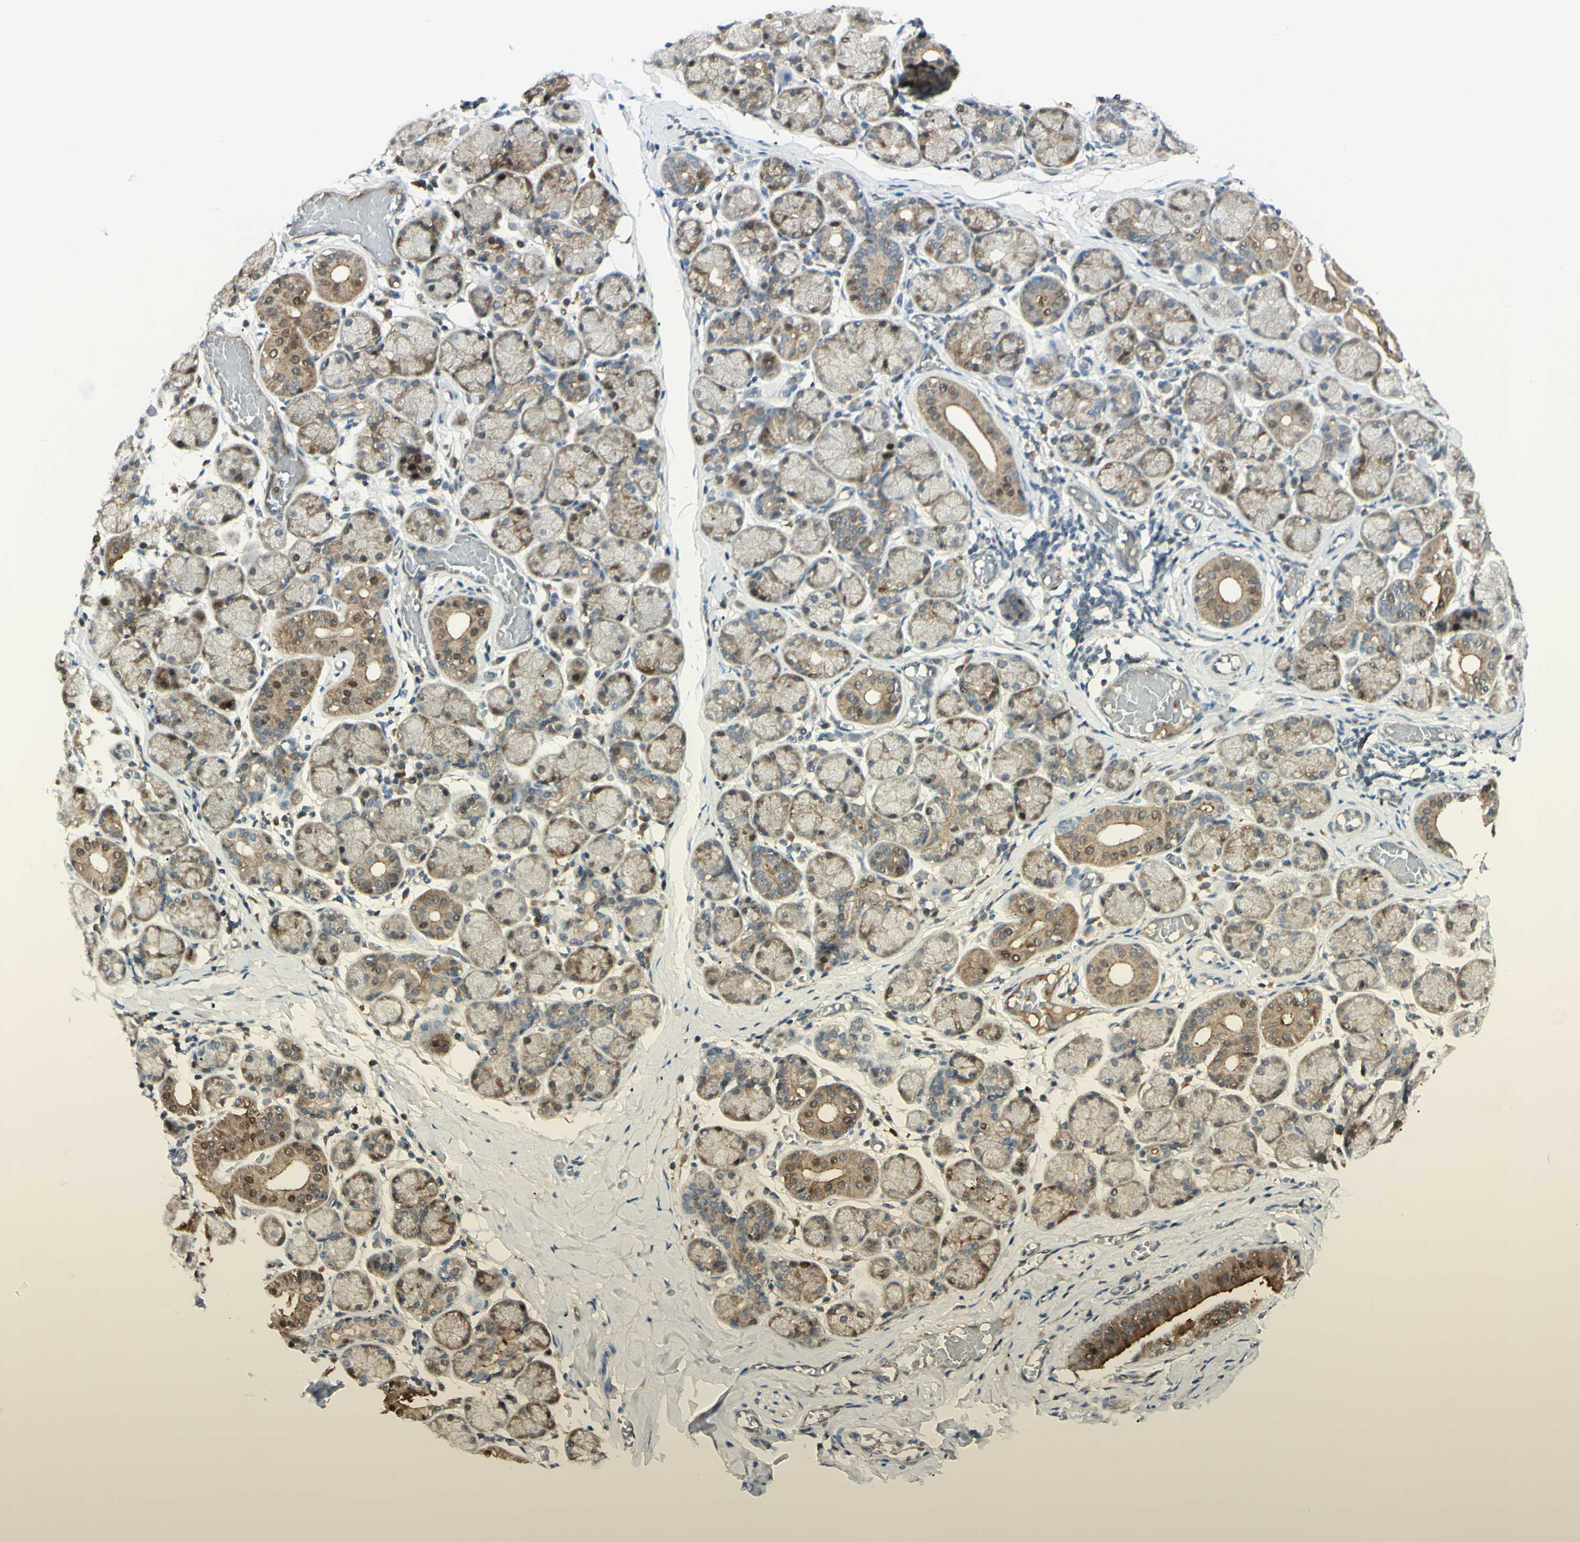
{"staining": {"intensity": "moderate", "quantity": "25%-75%", "location": "cytoplasmic/membranous"}, "tissue": "salivary gland", "cell_type": "Glandular cells", "image_type": "normal", "snomed": [{"axis": "morphology", "description": "Normal tissue, NOS"}, {"axis": "topography", "description": "Salivary gland"}], "caption": "This photomicrograph displays immunohistochemistry staining of normal human salivary gland, with medium moderate cytoplasmic/membranous positivity in approximately 25%-75% of glandular cells.", "gene": "C1orf159", "patient": {"sex": "female", "age": 24}}